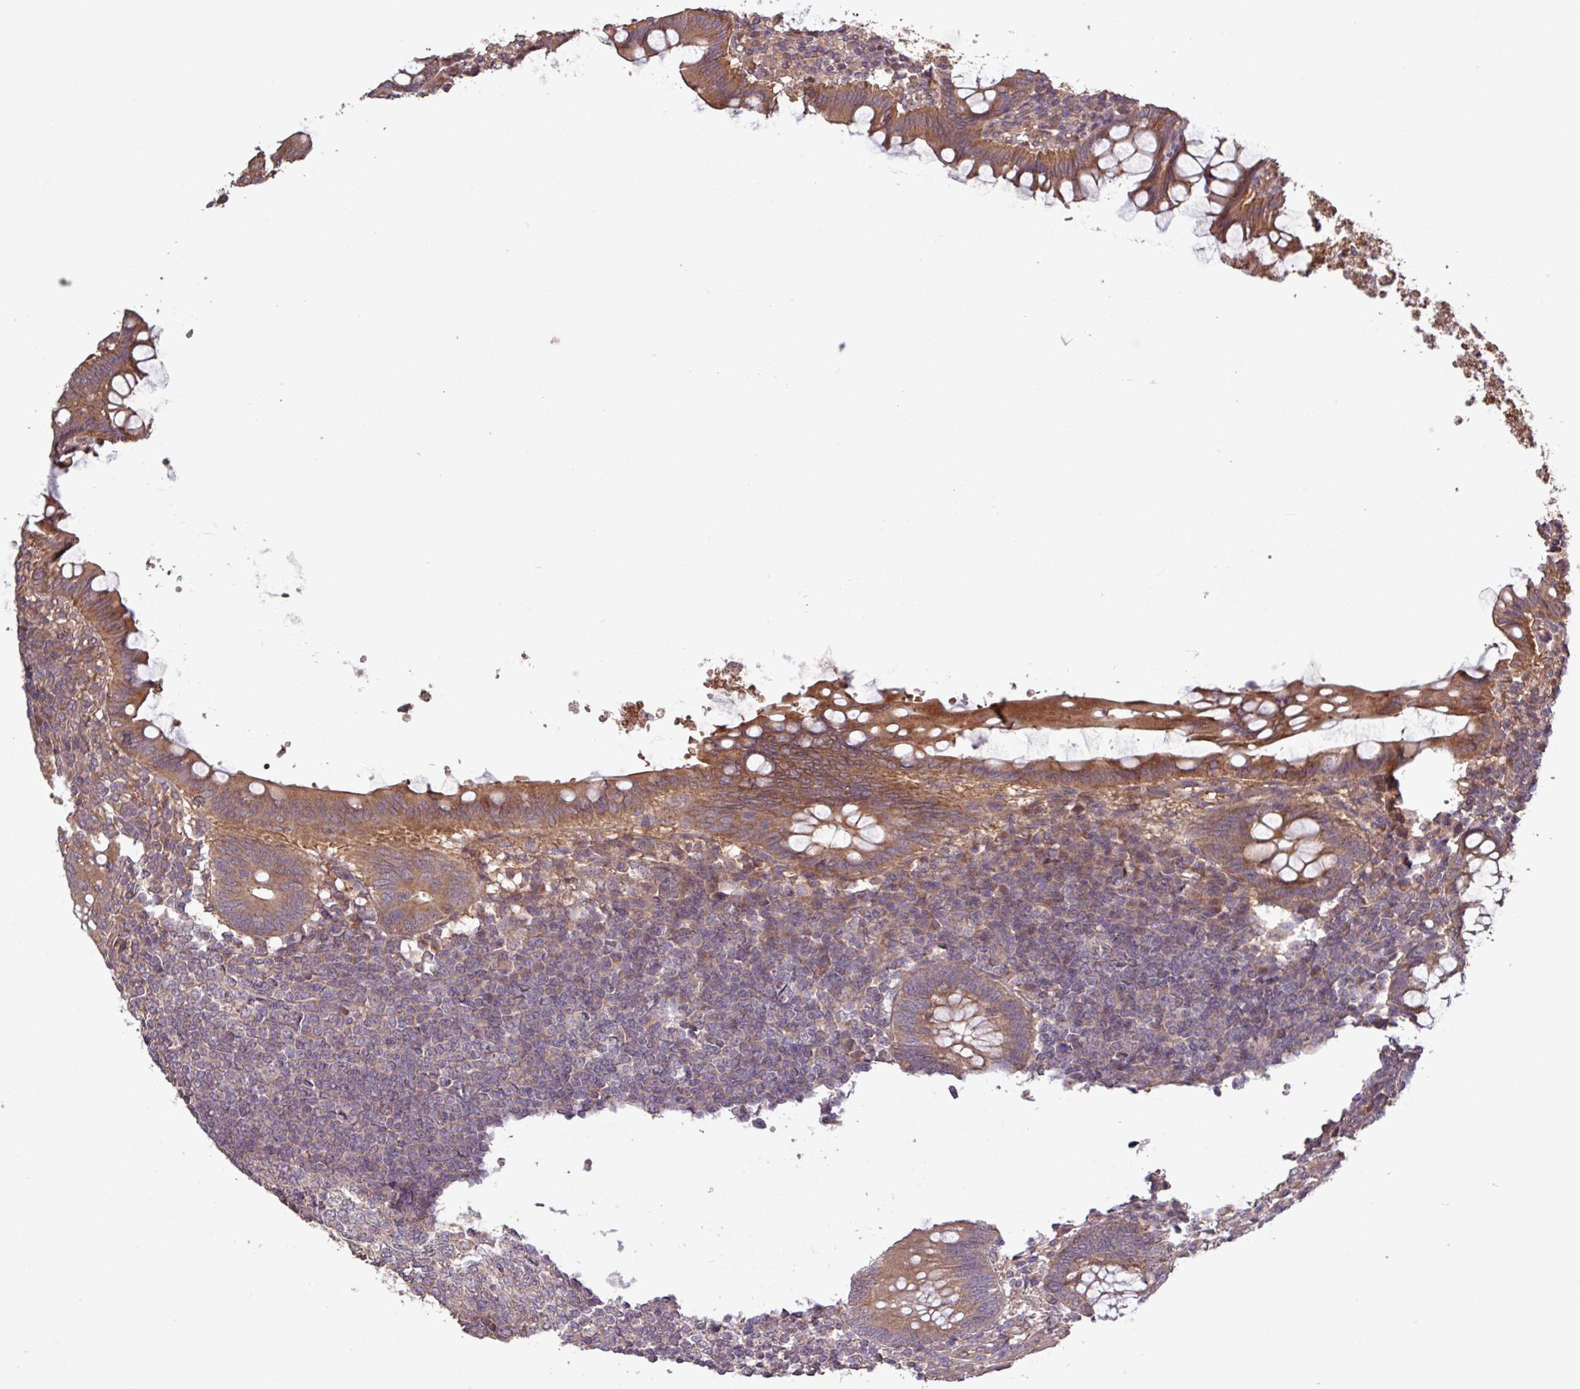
{"staining": {"intensity": "moderate", "quantity": ">75%", "location": "cytoplasmic/membranous"}, "tissue": "appendix", "cell_type": "Glandular cells", "image_type": "normal", "snomed": [{"axis": "morphology", "description": "Normal tissue, NOS"}, {"axis": "topography", "description": "Appendix"}], "caption": "High-magnification brightfield microscopy of unremarkable appendix stained with DAB (brown) and counterstained with hematoxylin (blue). glandular cells exhibit moderate cytoplasmic/membranous positivity is present in about>75% of cells. Ihc stains the protein of interest in brown and the nuclei are stained blue.", "gene": "TRABD2A", "patient": {"sex": "male", "age": 83}}